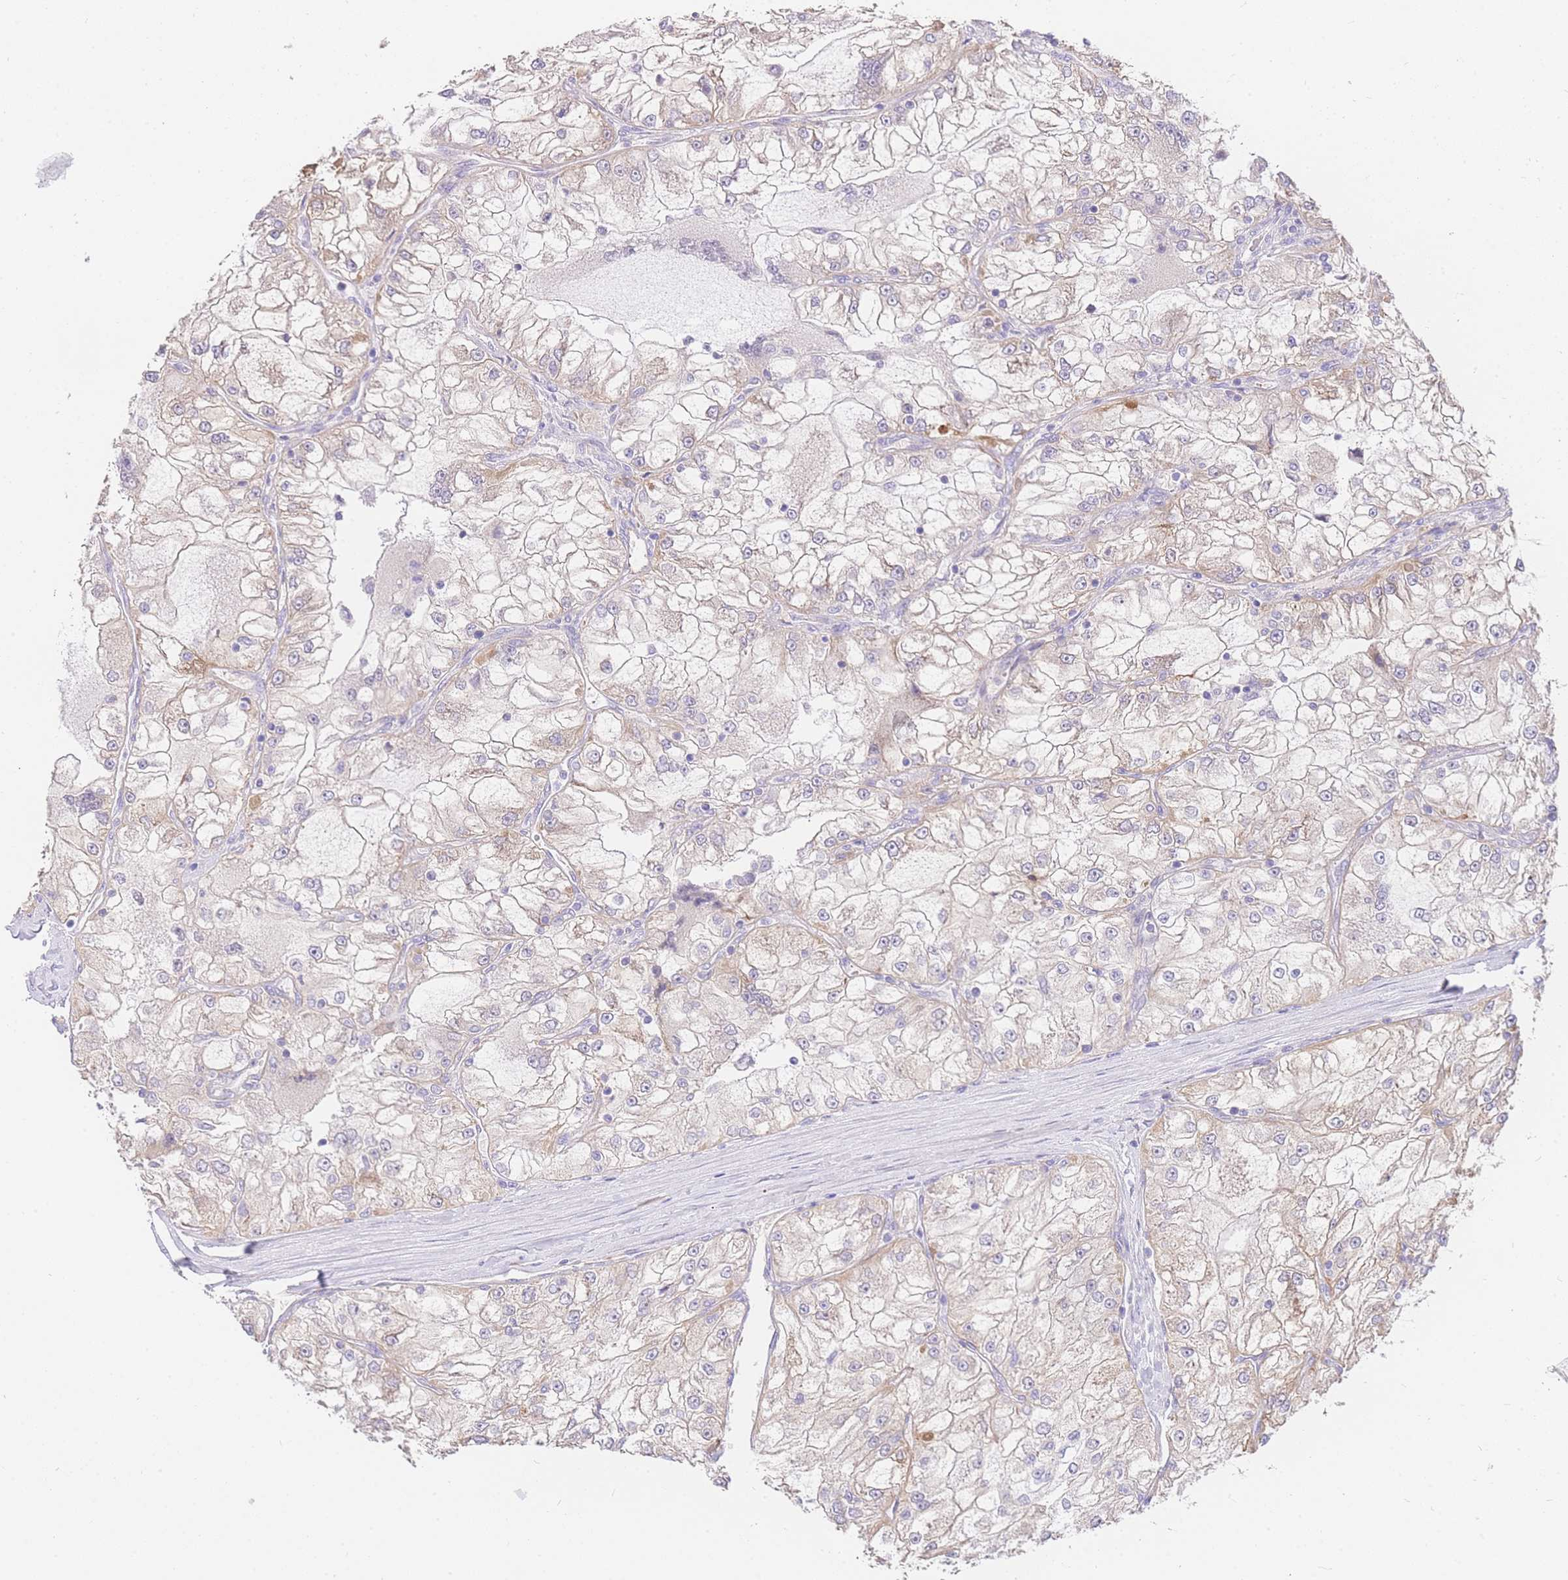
{"staining": {"intensity": "negative", "quantity": "none", "location": "none"}, "tissue": "renal cancer", "cell_type": "Tumor cells", "image_type": "cancer", "snomed": [{"axis": "morphology", "description": "Adenocarcinoma, NOS"}, {"axis": "topography", "description": "Kidney"}], "caption": "Adenocarcinoma (renal) was stained to show a protein in brown. There is no significant staining in tumor cells.", "gene": "C2orf88", "patient": {"sex": "female", "age": 72}}